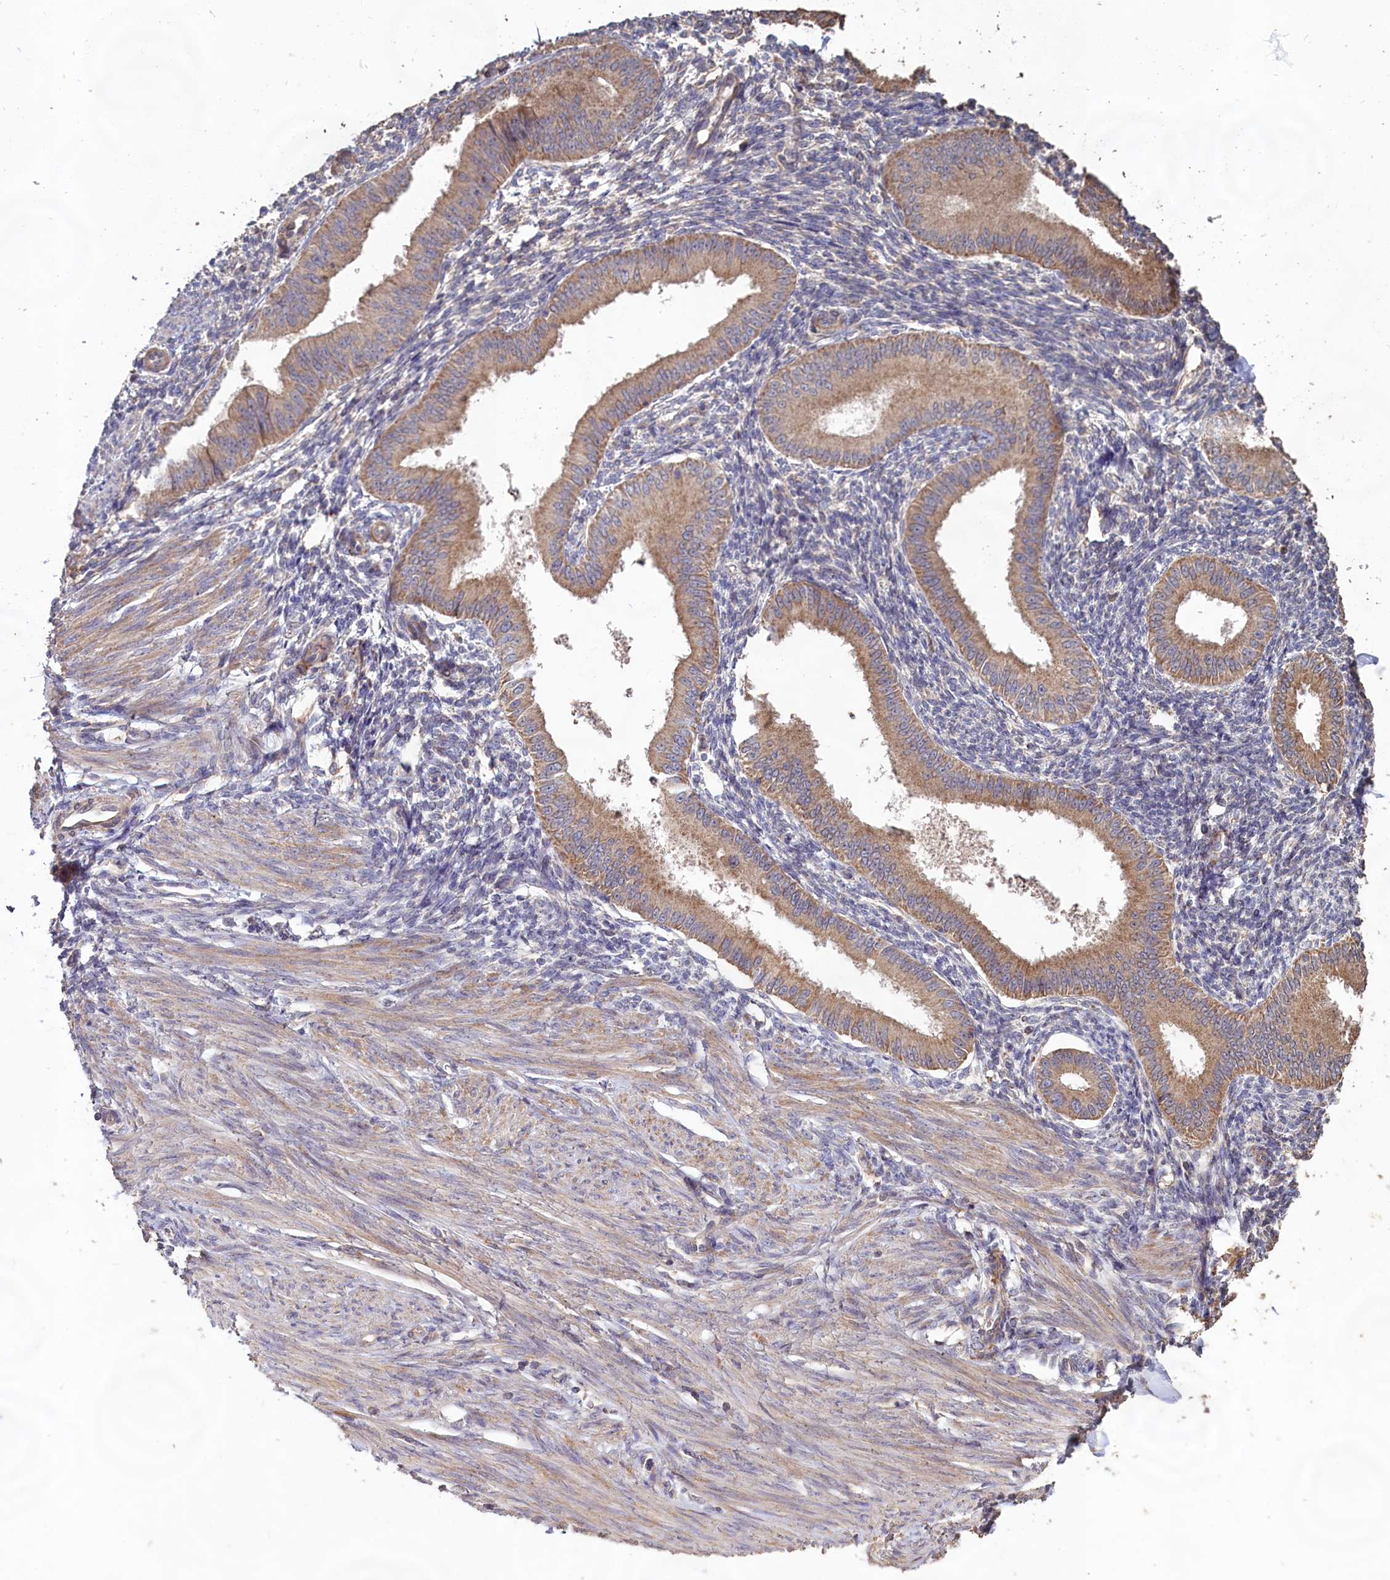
{"staining": {"intensity": "negative", "quantity": "none", "location": "none"}, "tissue": "endometrium", "cell_type": "Cells in endometrial stroma", "image_type": "normal", "snomed": [{"axis": "morphology", "description": "Normal tissue, NOS"}, {"axis": "topography", "description": "Uterus"}, {"axis": "topography", "description": "Endometrium"}], "caption": "Immunohistochemistry of normal endometrium shows no positivity in cells in endometrial stroma. The staining was performed using DAB to visualize the protein expression in brown, while the nuclei were stained in blue with hematoxylin (Magnification: 20x).", "gene": "FUNDC1", "patient": {"sex": "female", "age": 48}}